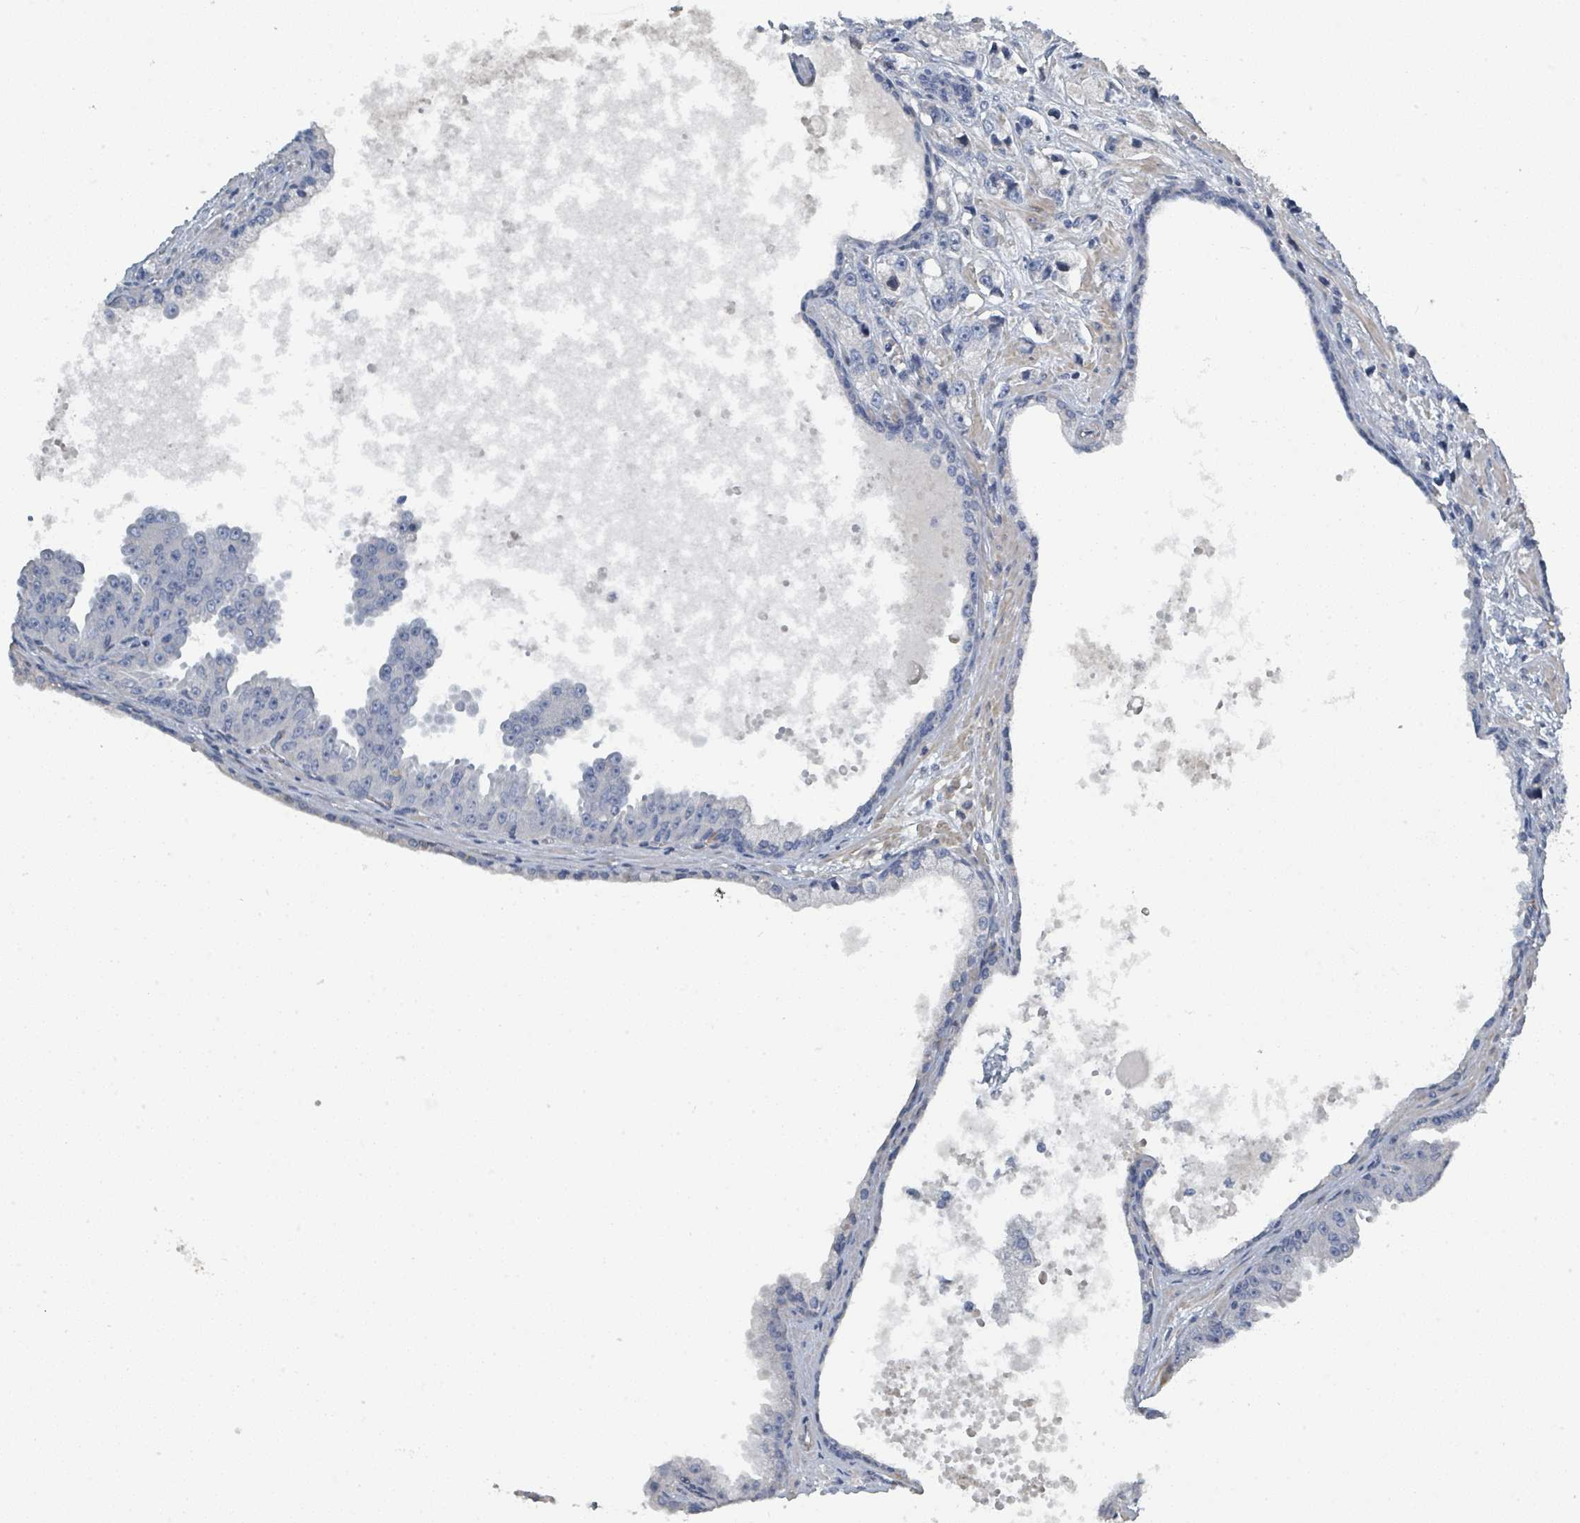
{"staining": {"intensity": "negative", "quantity": "none", "location": "none"}, "tissue": "prostate cancer", "cell_type": "Tumor cells", "image_type": "cancer", "snomed": [{"axis": "morphology", "description": "Adenocarcinoma, High grade"}, {"axis": "topography", "description": "Prostate"}], "caption": "Human prostate cancer stained for a protein using IHC displays no positivity in tumor cells.", "gene": "RAB33B", "patient": {"sex": "male", "age": 74}}